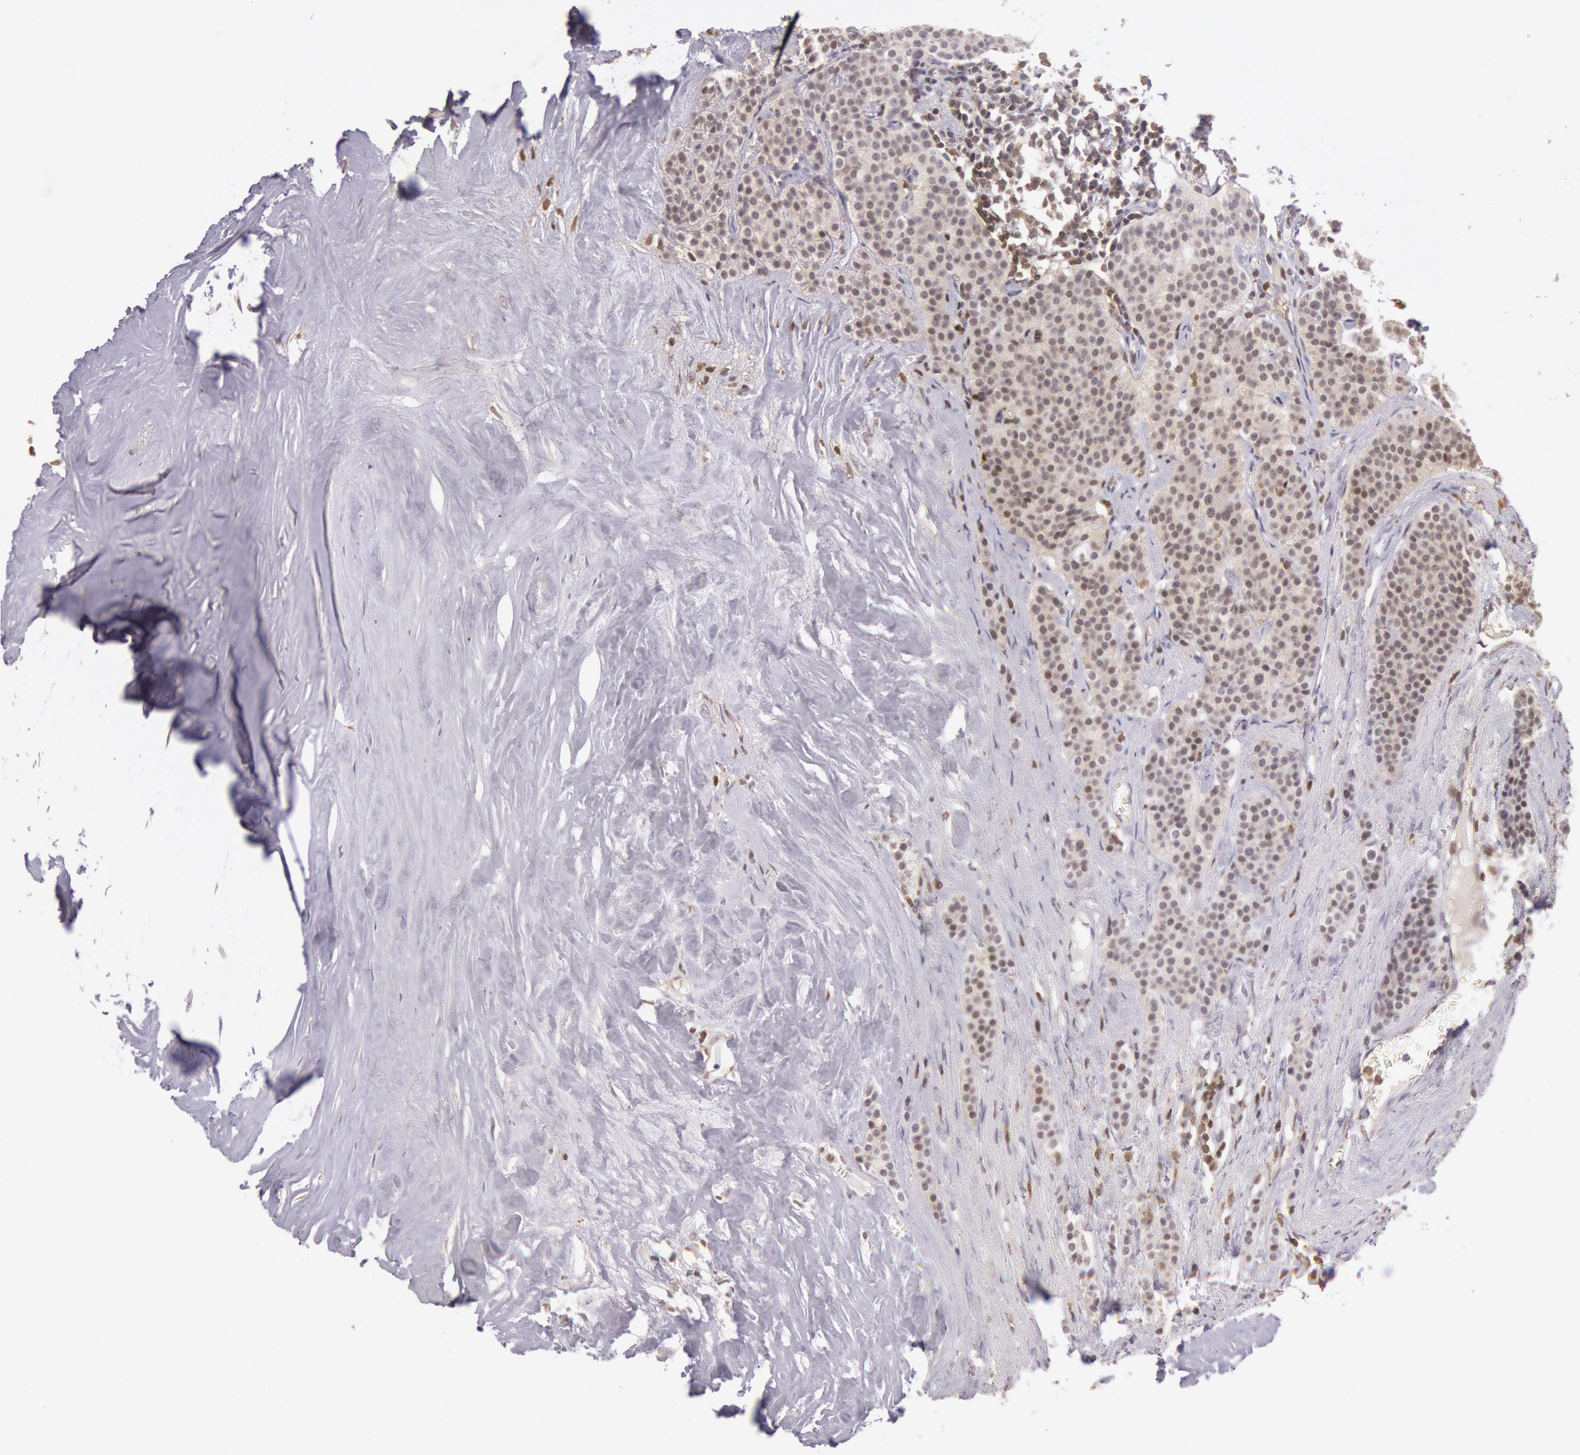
{"staining": {"intensity": "weak", "quantity": "25%-75%", "location": "cytoplasmic/membranous,nuclear"}, "tissue": "carcinoid", "cell_type": "Tumor cells", "image_type": "cancer", "snomed": [{"axis": "morphology", "description": "Carcinoid, malignant, NOS"}, {"axis": "topography", "description": "Small intestine"}], "caption": "This is a photomicrograph of immunohistochemistry staining of carcinoid, which shows weak staining in the cytoplasmic/membranous and nuclear of tumor cells.", "gene": "HIF1A", "patient": {"sex": "male", "age": 63}}